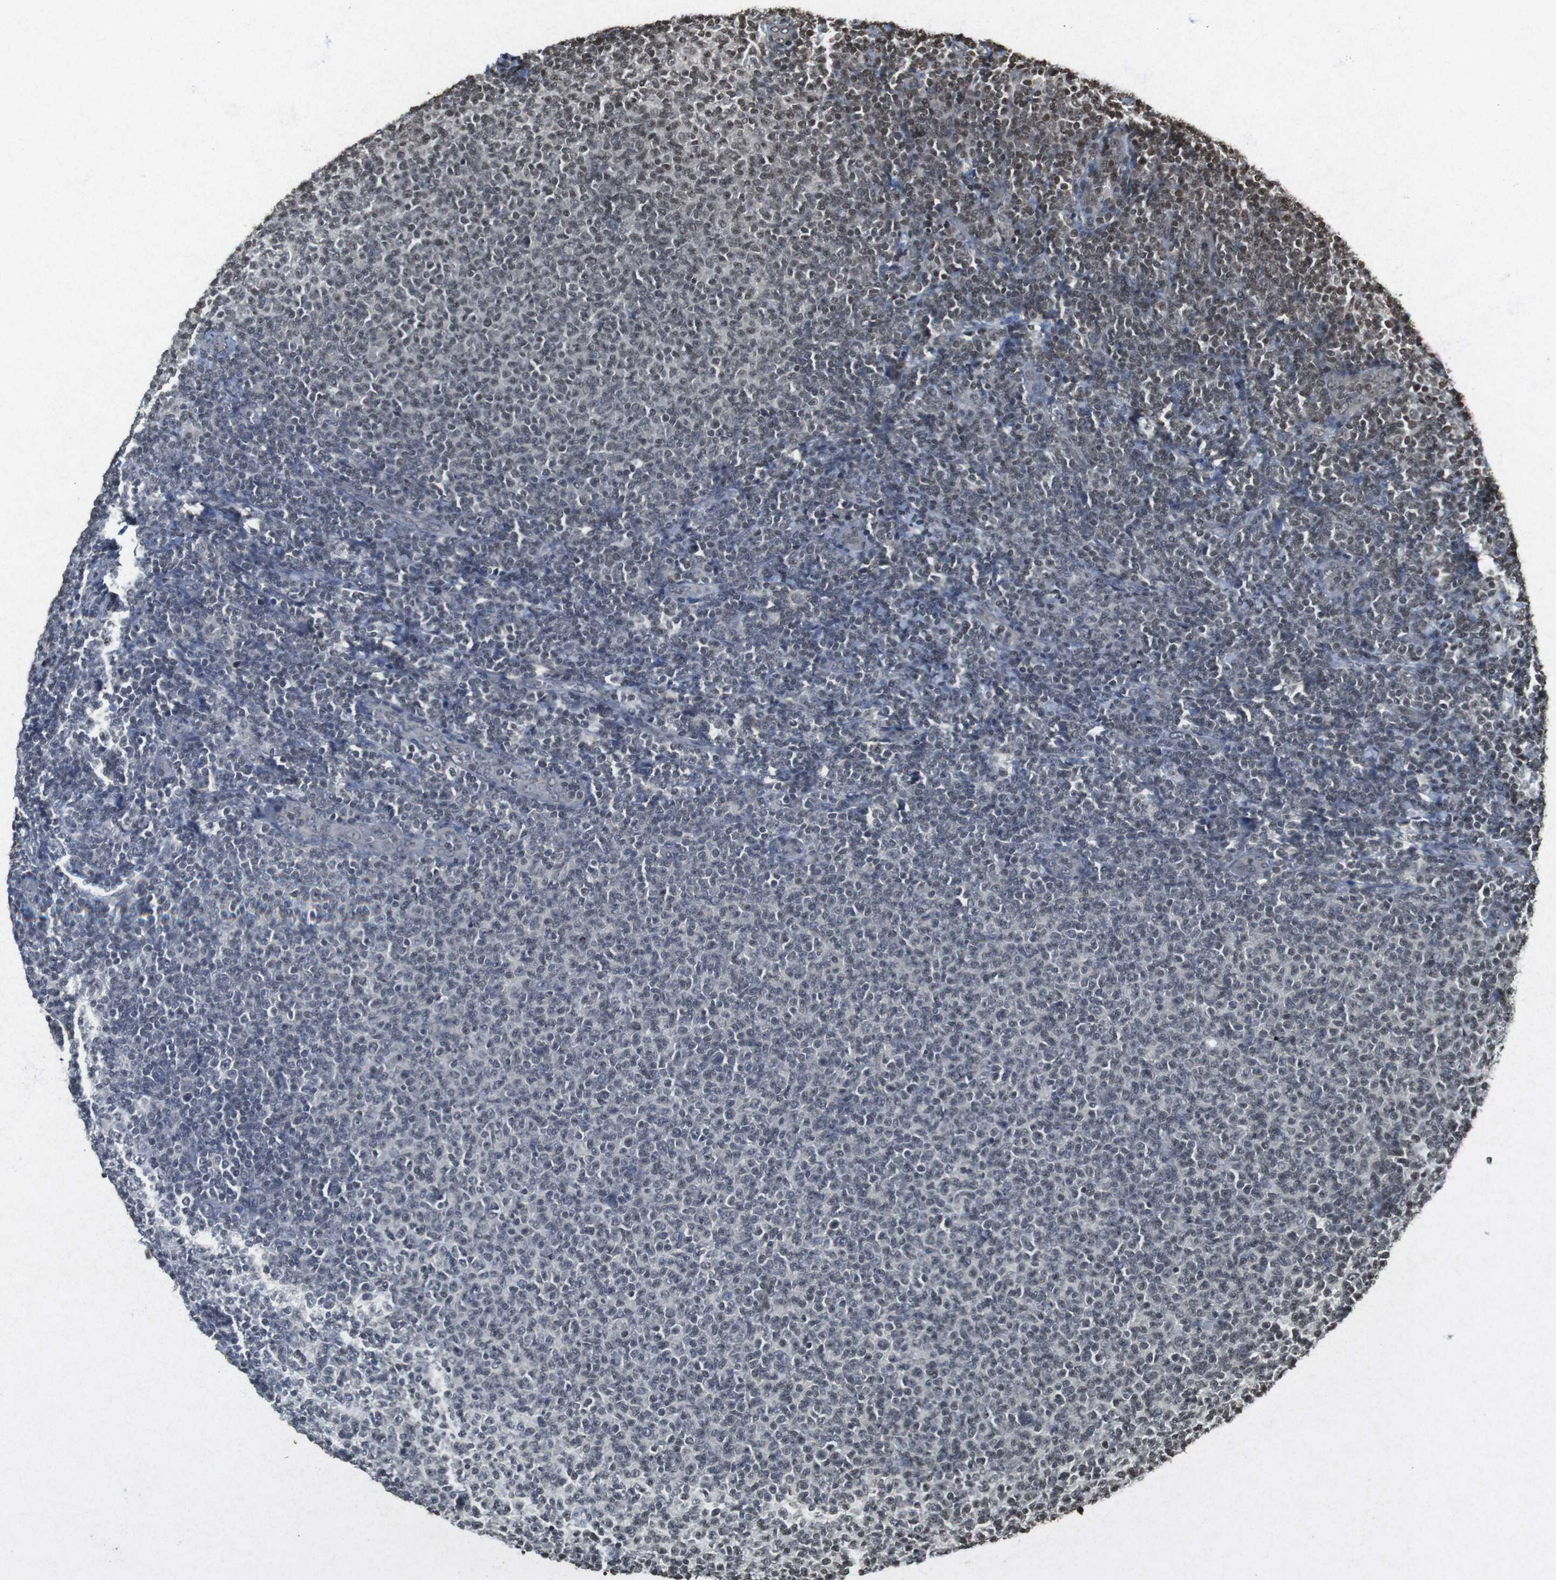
{"staining": {"intensity": "negative", "quantity": "none", "location": "none"}, "tissue": "lymphoma", "cell_type": "Tumor cells", "image_type": "cancer", "snomed": [{"axis": "morphology", "description": "Malignant lymphoma, non-Hodgkin's type, Low grade"}, {"axis": "topography", "description": "Lymph node"}], "caption": "Image shows no significant protein positivity in tumor cells of low-grade malignant lymphoma, non-Hodgkin's type.", "gene": "FOXA3", "patient": {"sex": "male", "age": 66}}